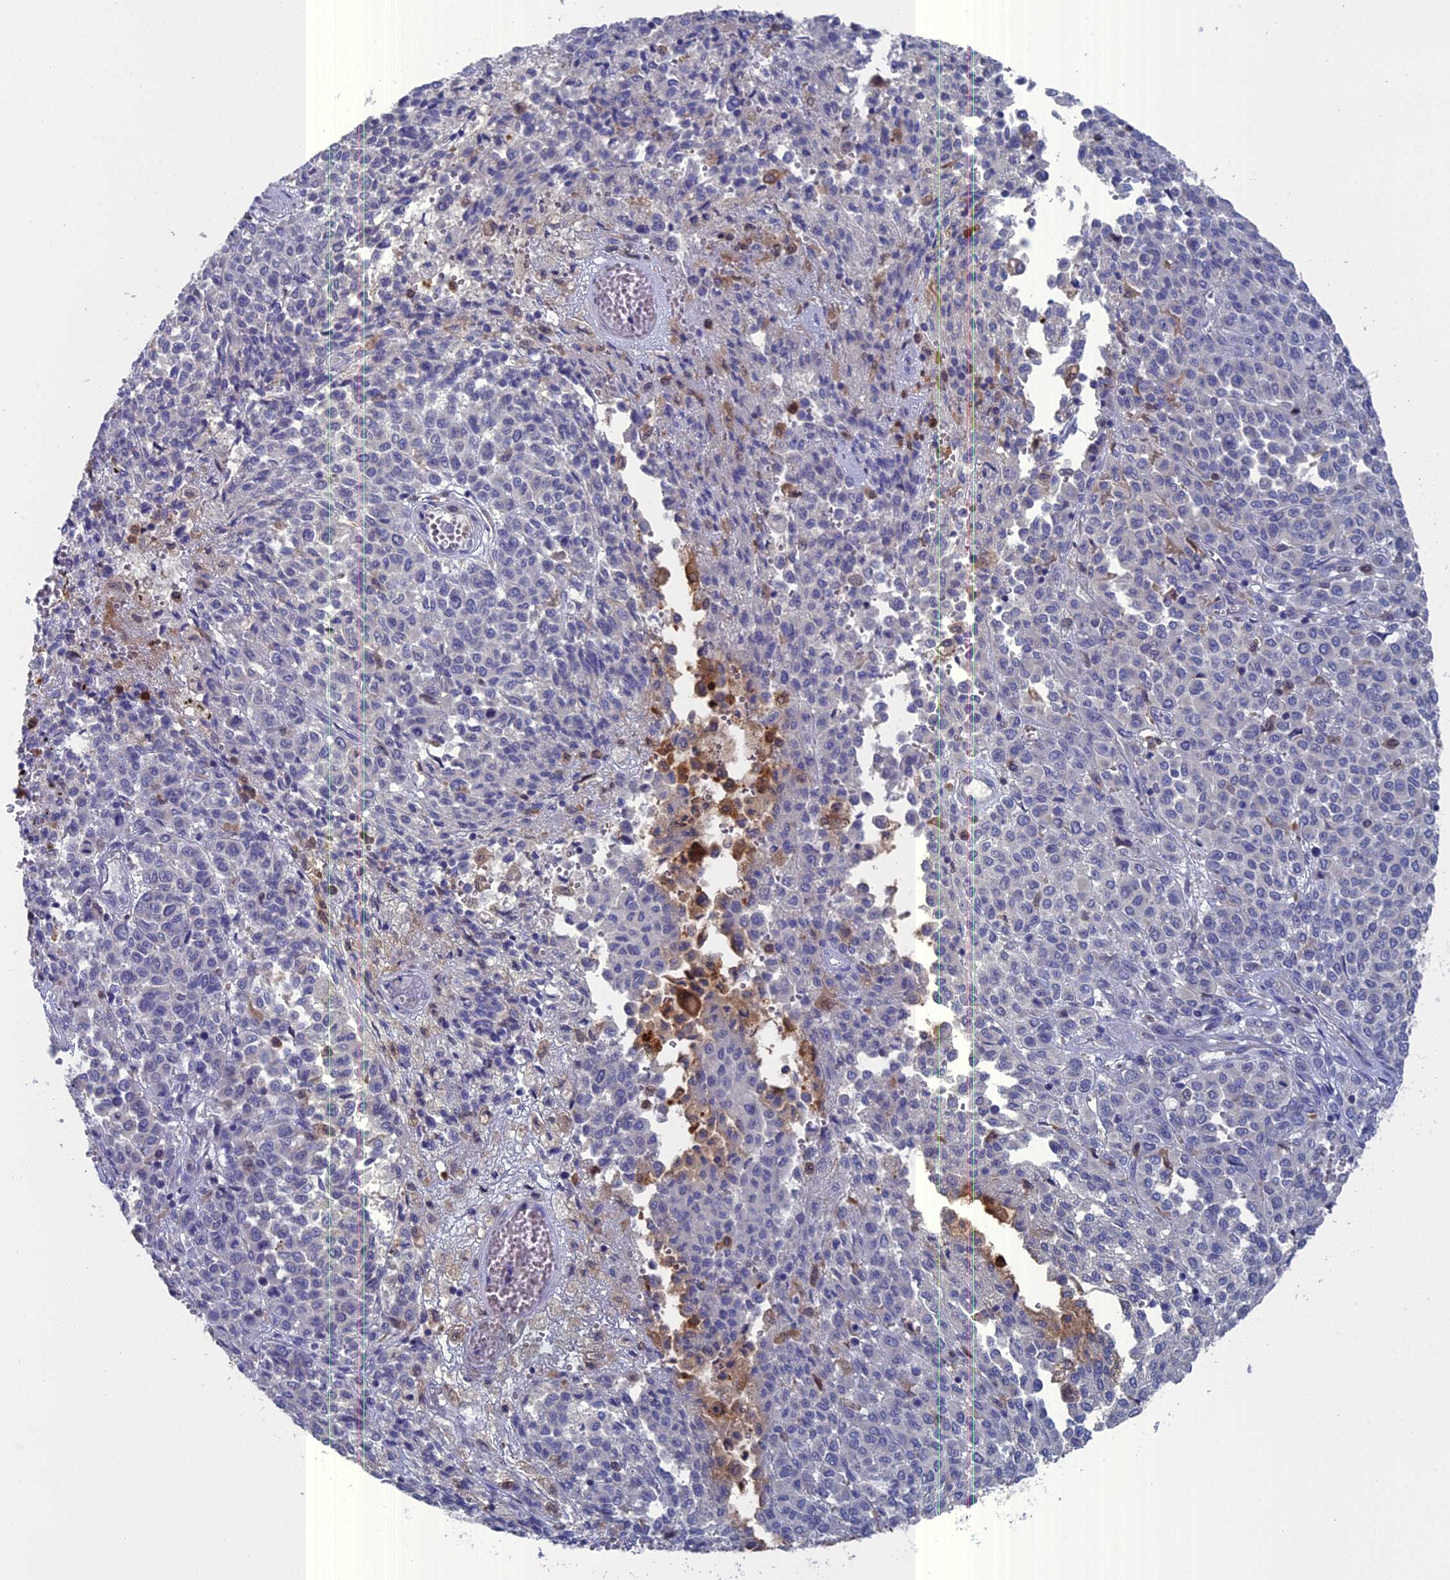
{"staining": {"intensity": "negative", "quantity": "none", "location": "none"}, "tissue": "melanoma", "cell_type": "Tumor cells", "image_type": "cancer", "snomed": [{"axis": "morphology", "description": "Malignant melanoma, Metastatic site"}, {"axis": "topography", "description": "Pancreas"}], "caption": "This image is of malignant melanoma (metastatic site) stained with immunohistochemistry (IHC) to label a protein in brown with the nuclei are counter-stained blue. There is no positivity in tumor cells. Brightfield microscopy of immunohistochemistry (IHC) stained with DAB (3,3'-diaminobenzidine) (brown) and hematoxylin (blue), captured at high magnification.", "gene": "NCF4", "patient": {"sex": "female", "age": 30}}